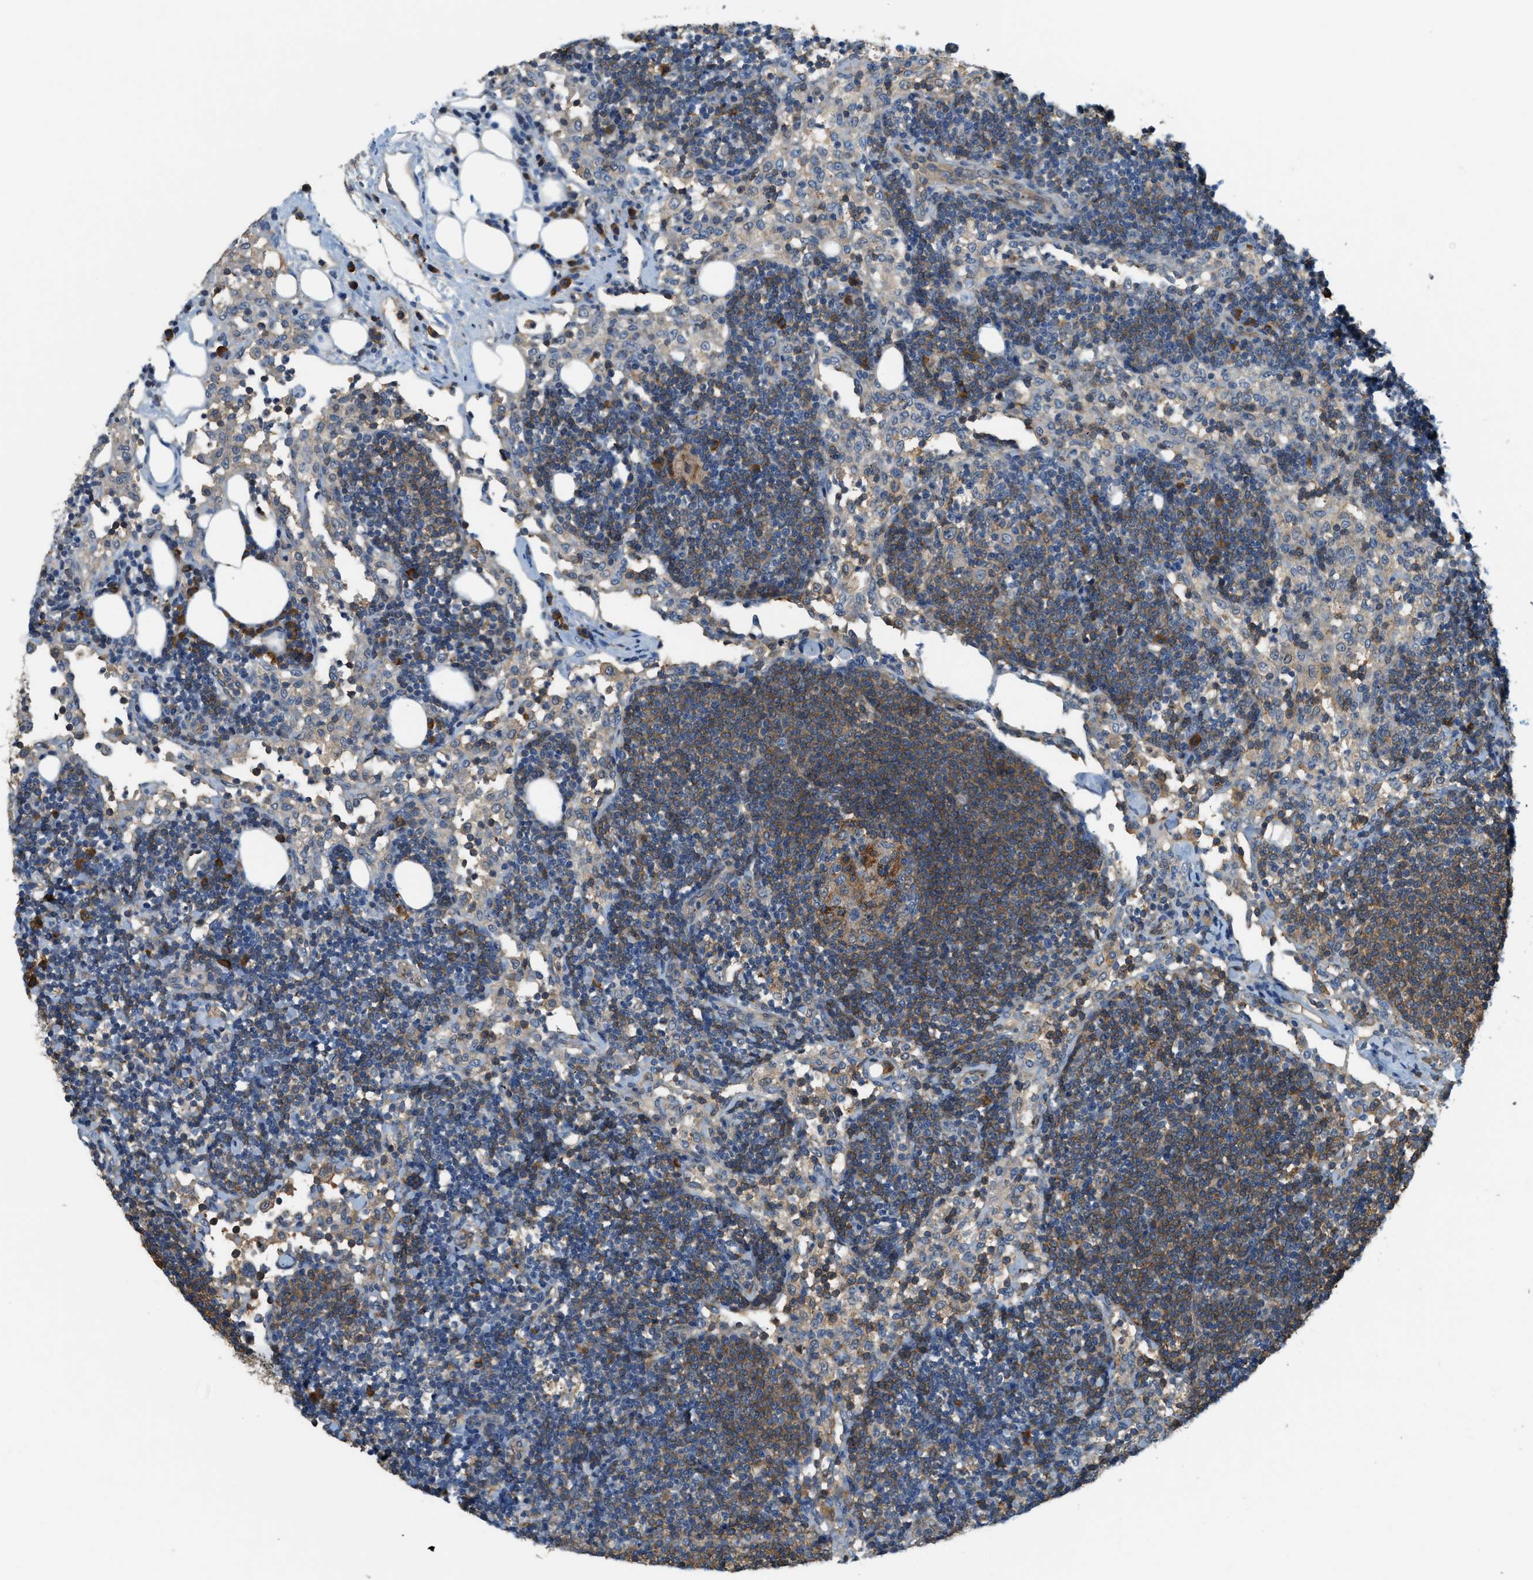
{"staining": {"intensity": "moderate", "quantity": ">75%", "location": "cytoplasmic/membranous"}, "tissue": "lymph node", "cell_type": "Germinal center cells", "image_type": "normal", "snomed": [{"axis": "morphology", "description": "Normal tissue, NOS"}, {"axis": "morphology", "description": "Carcinoid, malignant, NOS"}, {"axis": "topography", "description": "Lymph node"}], "caption": "The photomicrograph demonstrates staining of normal lymph node, revealing moderate cytoplasmic/membranous protein staining (brown color) within germinal center cells. Using DAB (3,3'-diaminobenzidine) (brown) and hematoxylin (blue) stains, captured at high magnification using brightfield microscopy.", "gene": "CFLAR", "patient": {"sex": "male", "age": 47}}